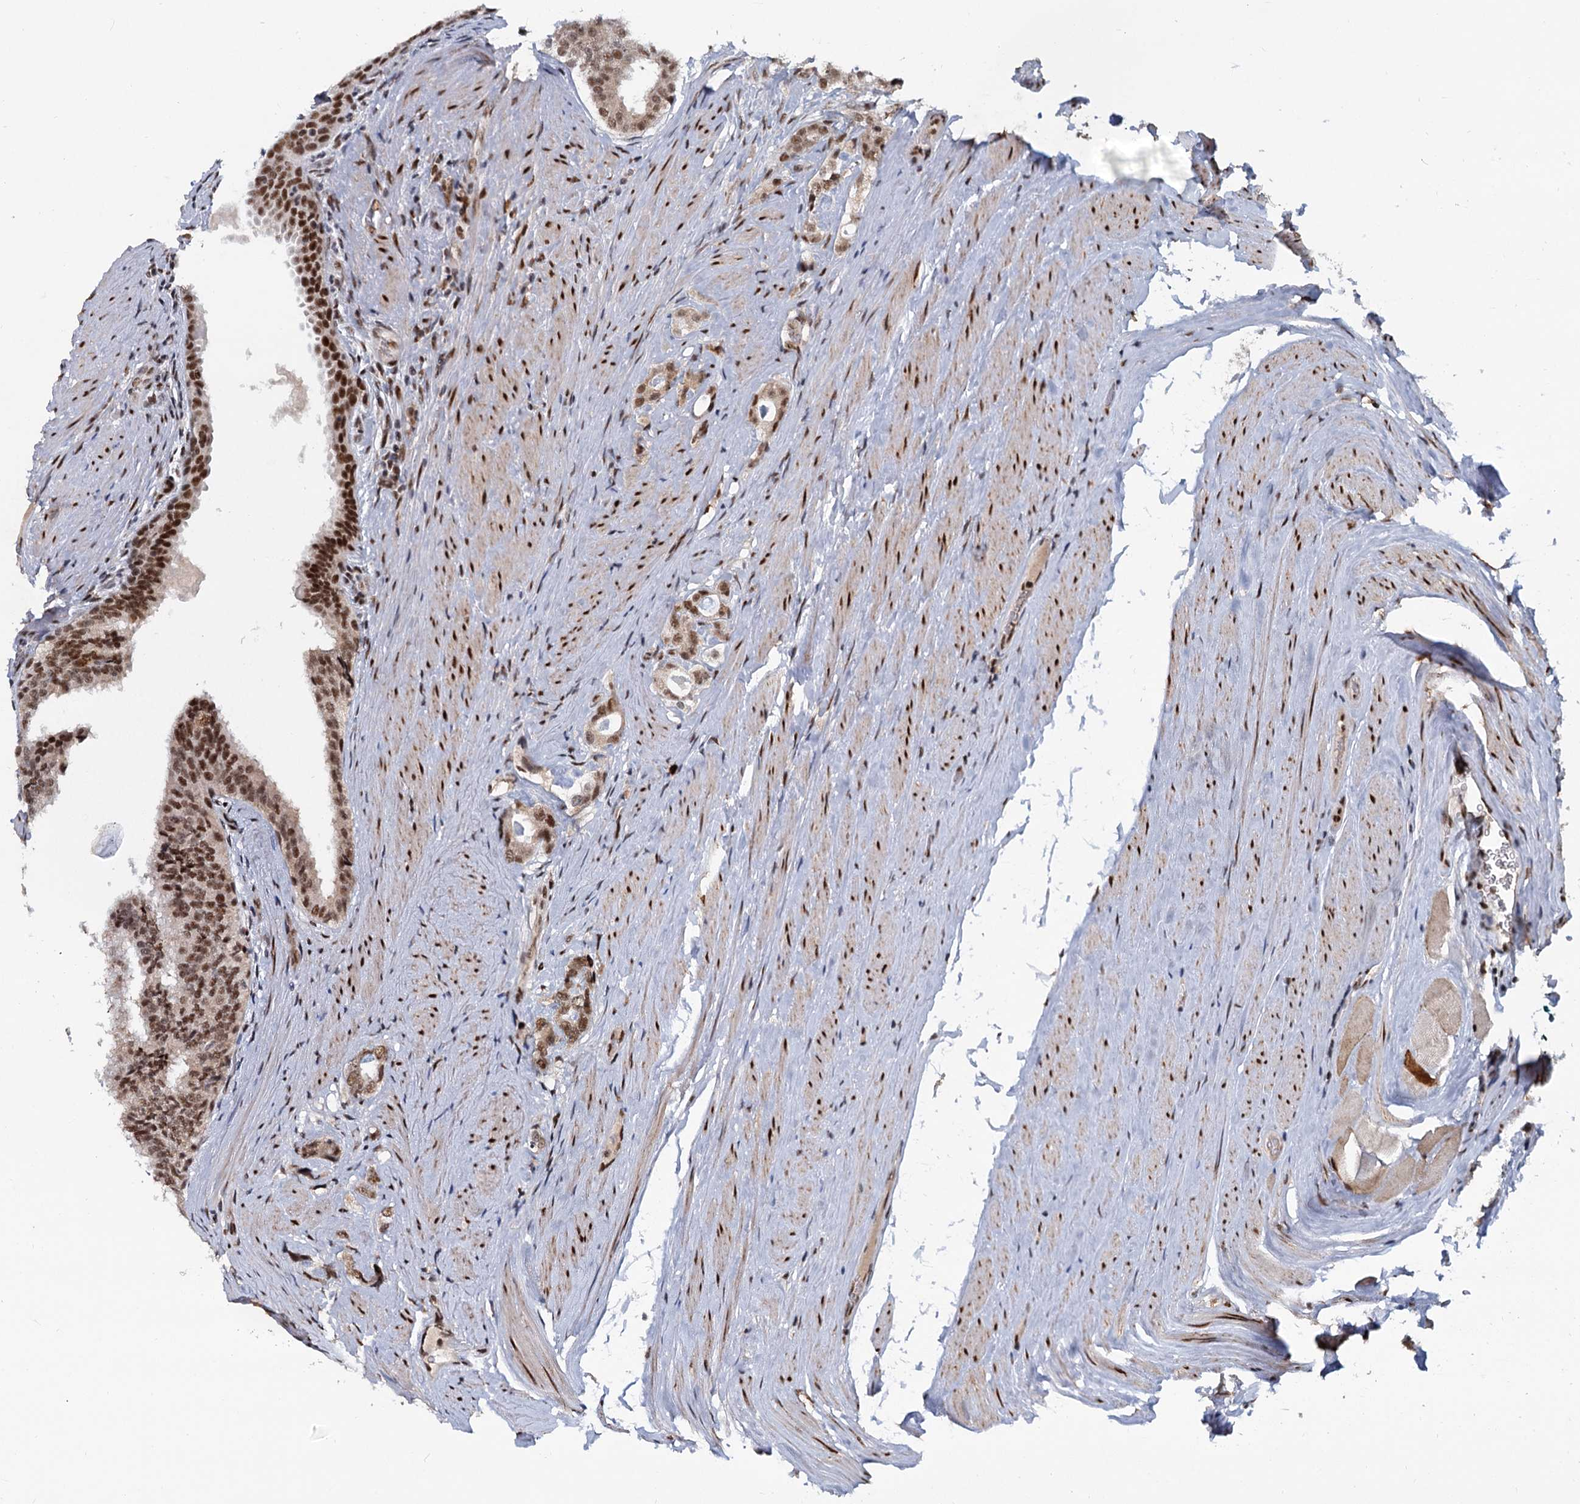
{"staining": {"intensity": "moderate", "quantity": ">75%", "location": "nuclear"}, "tissue": "prostate cancer", "cell_type": "Tumor cells", "image_type": "cancer", "snomed": [{"axis": "morphology", "description": "Adenocarcinoma, High grade"}, {"axis": "topography", "description": "Prostate"}], "caption": "Immunohistochemistry of high-grade adenocarcinoma (prostate) displays medium levels of moderate nuclear positivity in about >75% of tumor cells.", "gene": "WBP4", "patient": {"sex": "male", "age": 63}}